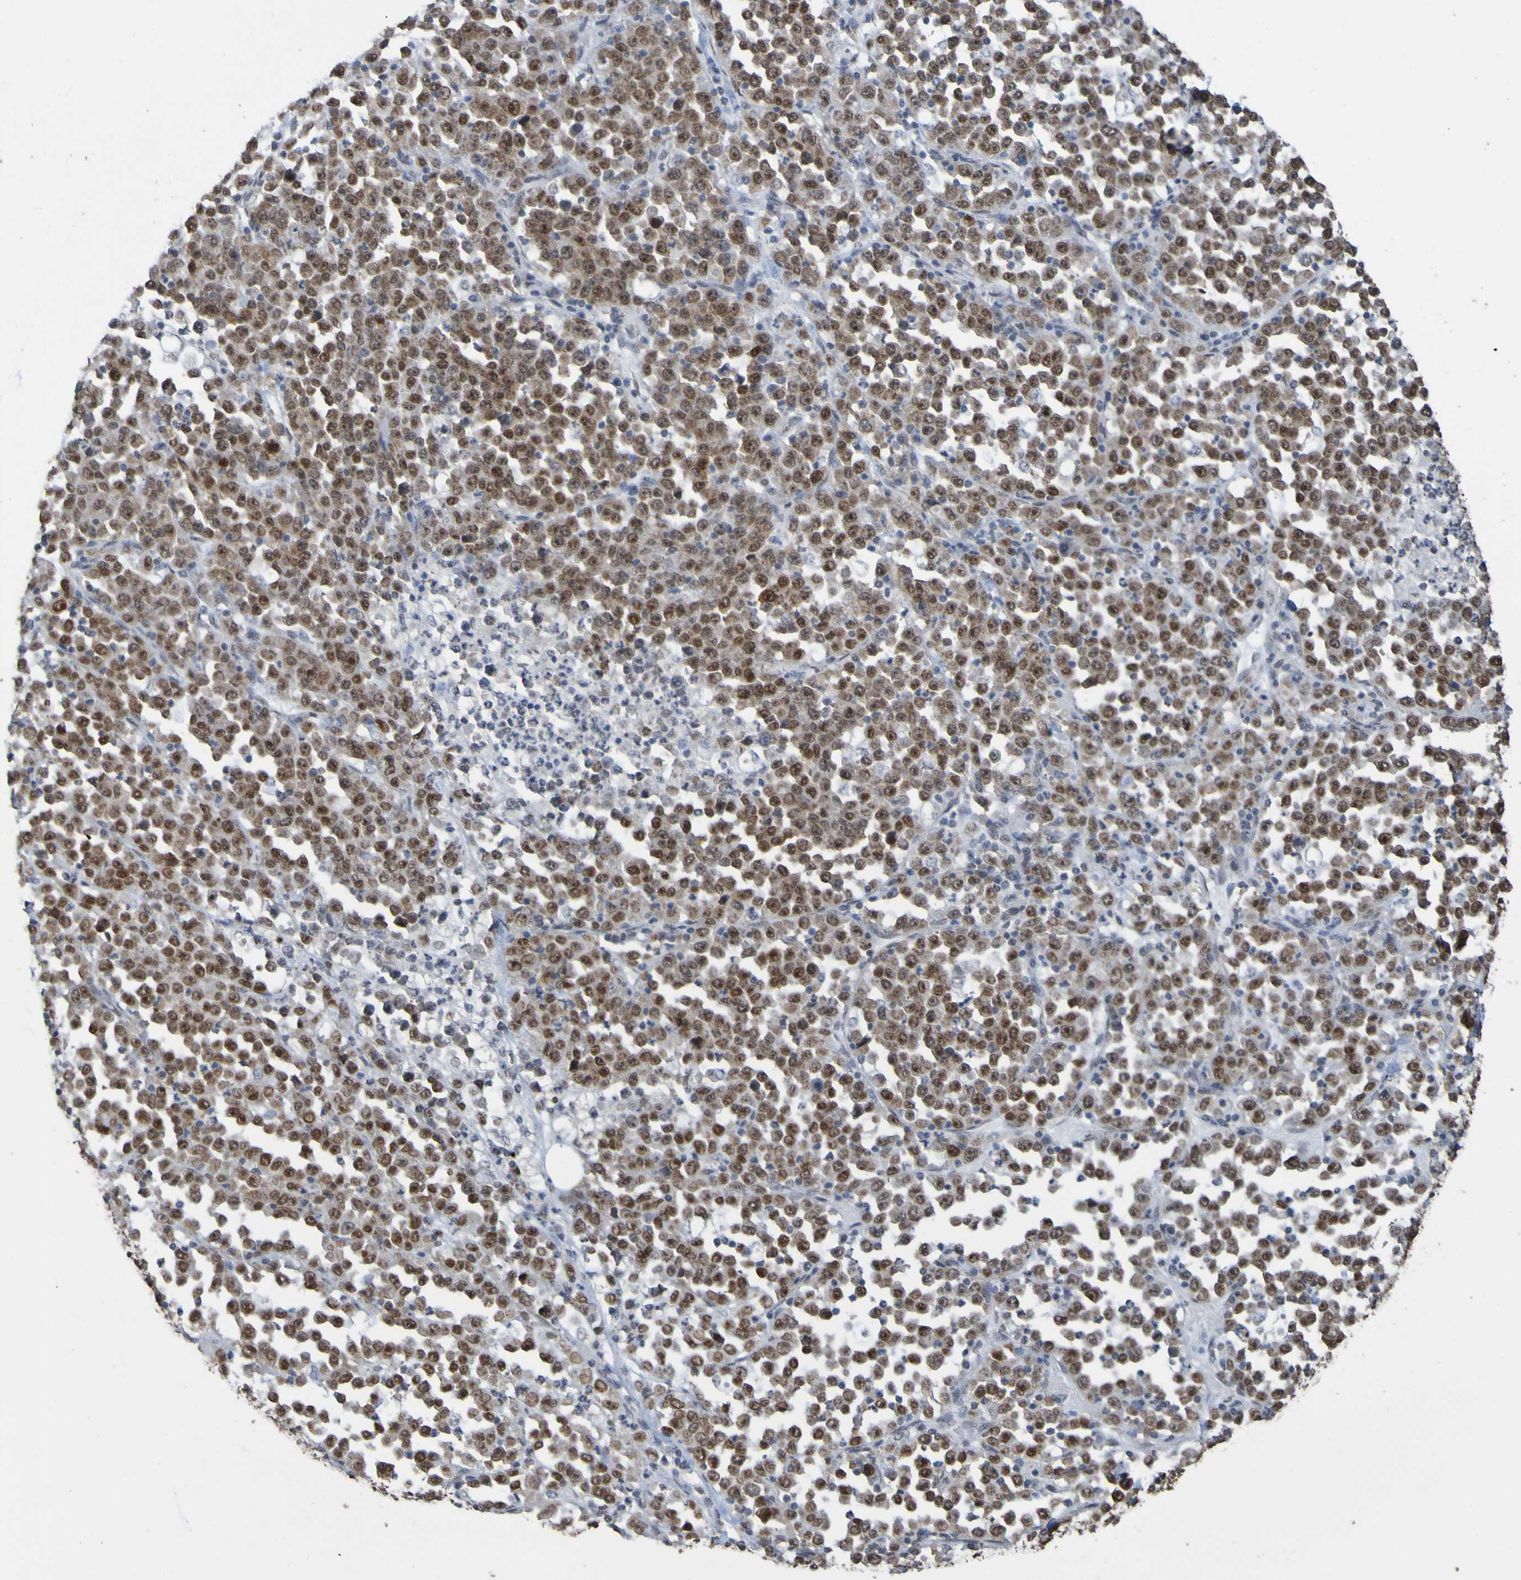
{"staining": {"intensity": "moderate", "quantity": ">75%", "location": "nuclear"}, "tissue": "stomach cancer", "cell_type": "Tumor cells", "image_type": "cancer", "snomed": [{"axis": "morphology", "description": "Normal tissue, NOS"}, {"axis": "morphology", "description": "Adenocarcinoma, NOS"}, {"axis": "topography", "description": "Stomach, upper"}, {"axis": "topography", "description": "Stomach"}], "caption": "Immunohistochemical staining of human stomach cancer (adenocarcinoma) demonstrates medium levels of moderate nuclear protein positivity in approximately >75% of tumor cells.", "gene": "ALKBH2", "patient": {"sex": "male", "age": 59}}